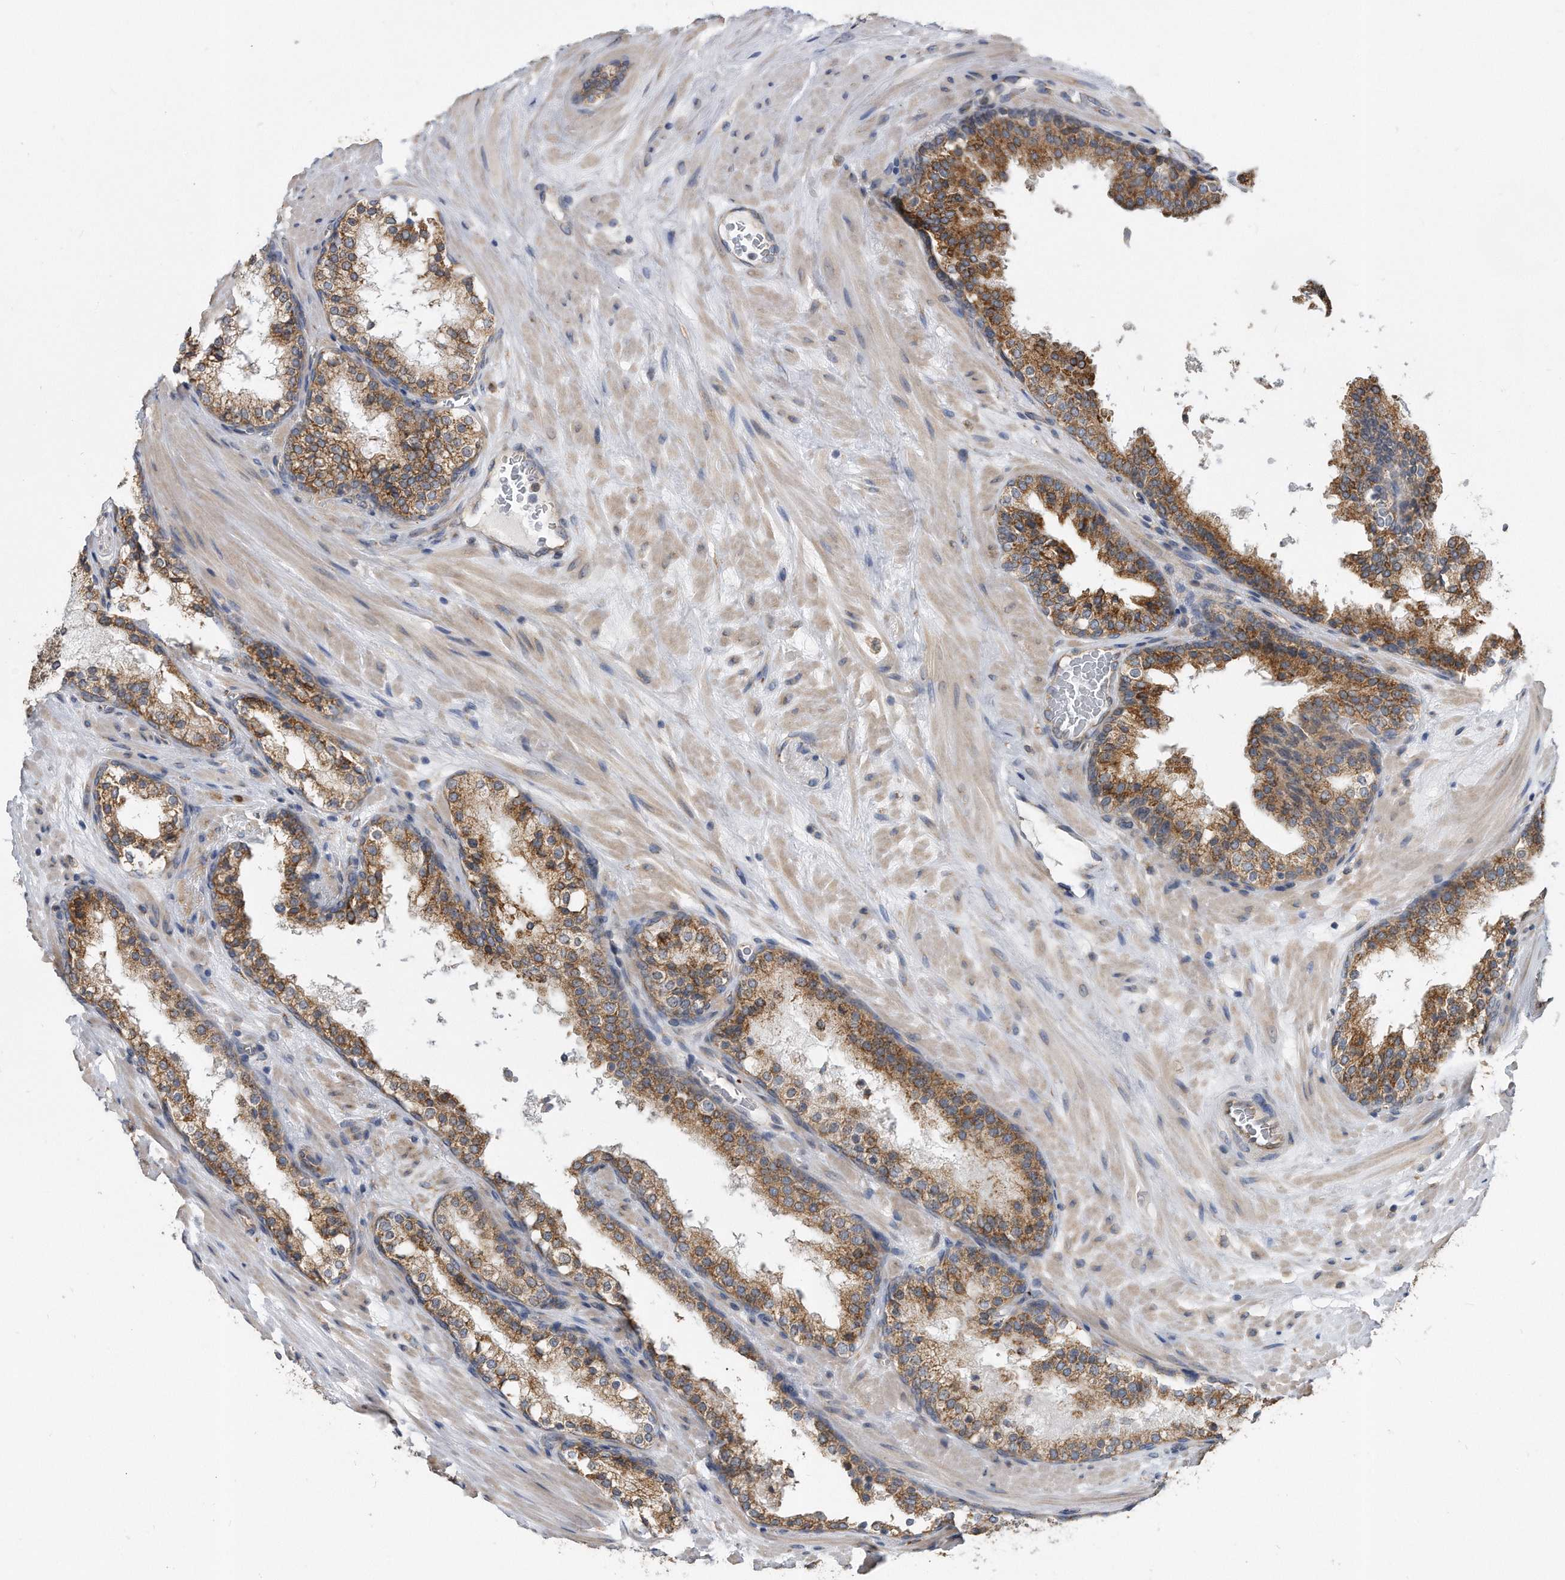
{"staining": {"intensity": "moderate", "quantity": ">75%", "location": "cytoplasmic/membranous"}, "tissue": "prostate cancer", "cell_type": "Tumor cells", "image_type": "cancer", "snomed": [{"axis": "morphology", "description": "Adenocarcinoma, High grade"}, {"axis": "topography", "description": "Prostate"}], "caption": "Immunohistochemistry (IHC) (DAB (3,3'-diaminobenzidine)) staining of prostate high-grade adenocarcinoma demonstrates moderate cytoplasmic/membranous protein positivity in approximately >75% of tumor cells.", "gene": "CCDC47", "patient": {"sex": "male", "age": 56}}